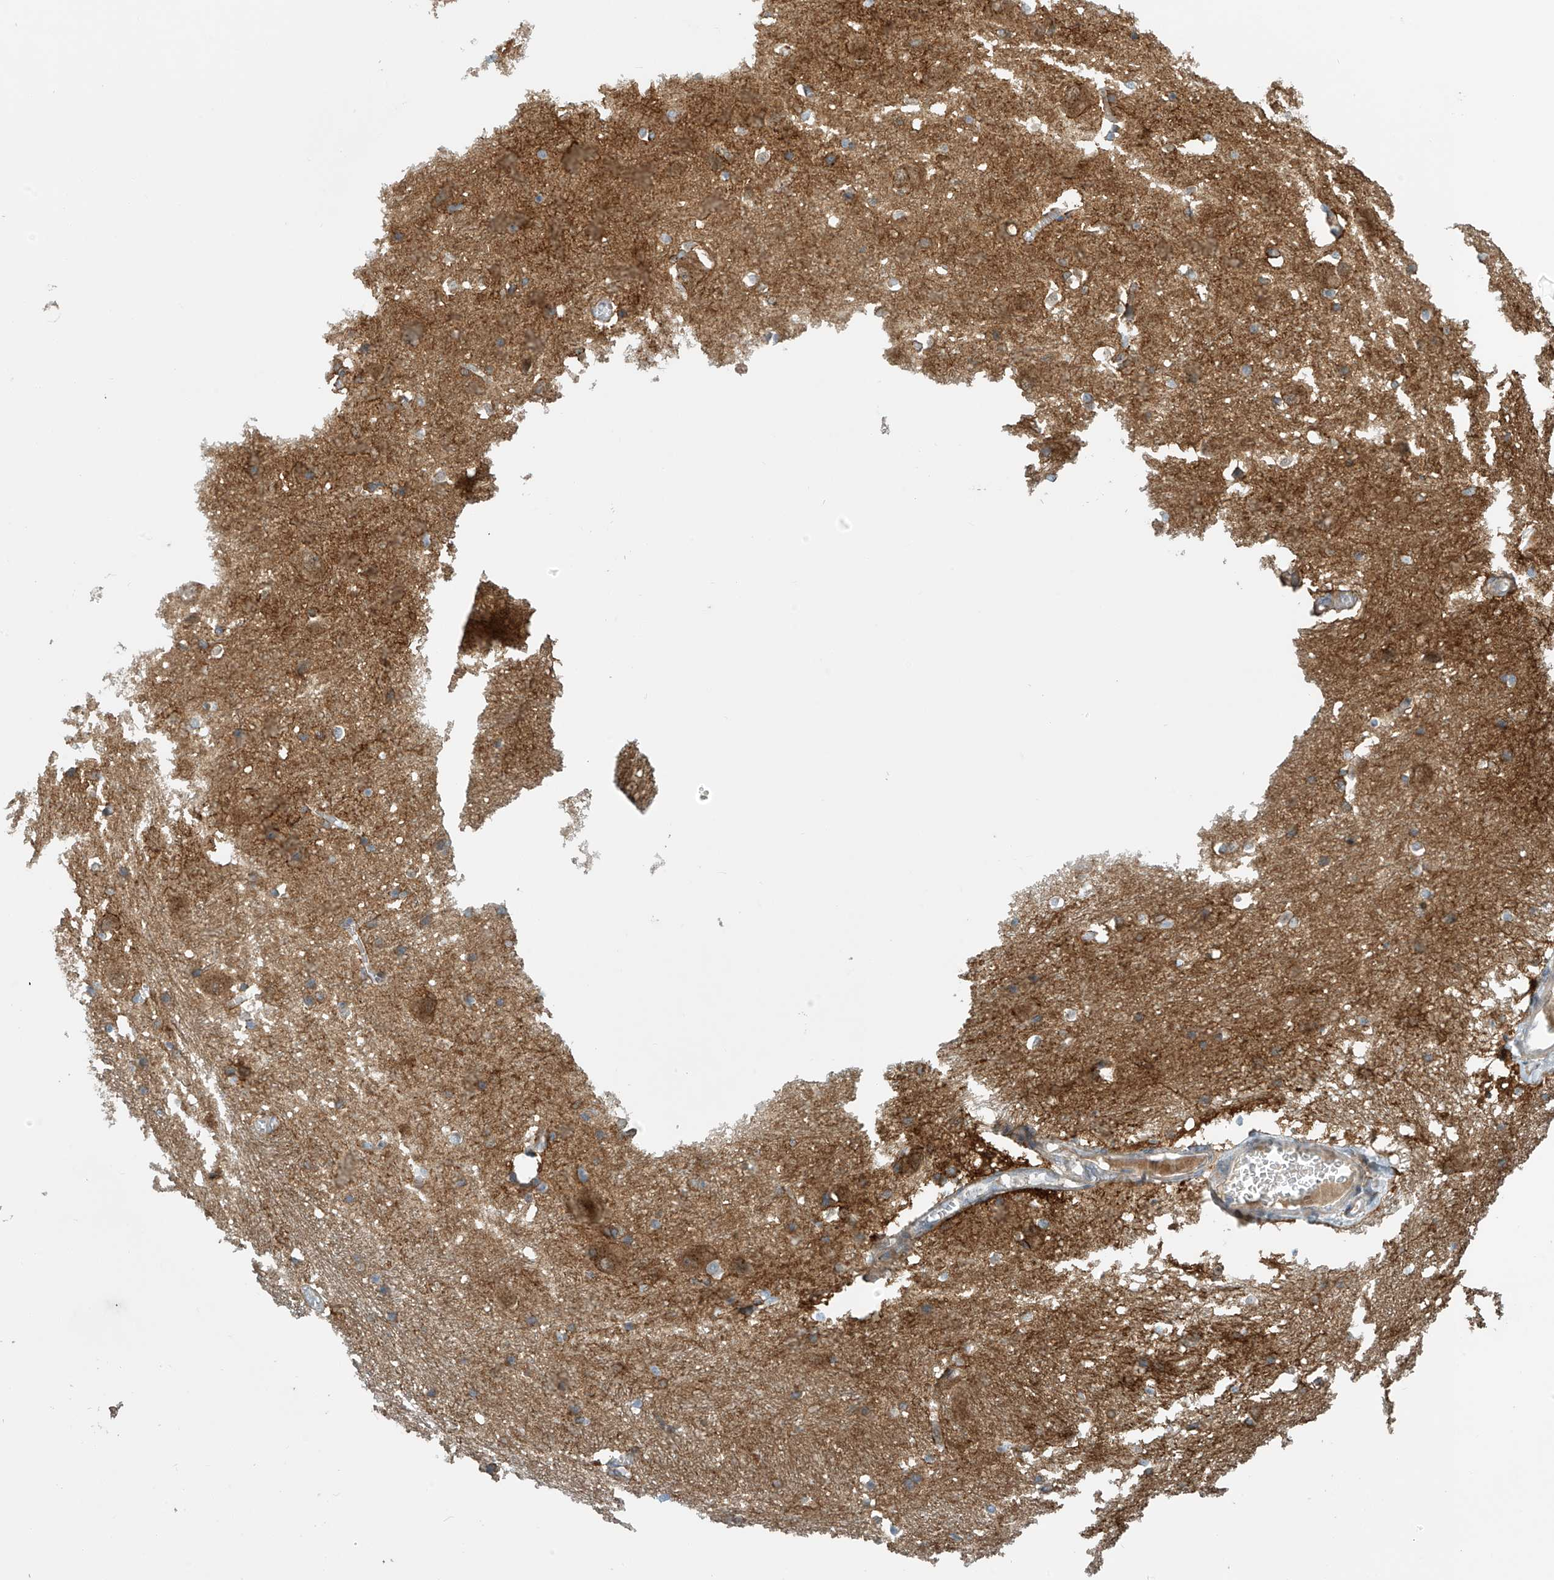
{"staining": {"intensity": "moderate", "quantity": "25%-75%", "location": "cytoplasmic/membranous"}, "tissue": "caudate", "cell_type": "Glial cells", "image_type": "normal", "snomed": [{"axis": "morphology", "description": "Normal tissue, NOS"}, {"axis": "topography", "description": "Lateral ventricle wall"}], "caption": "High-power microscopy captured an immunohistochemistry histopathology image of unremarkable caudate, revealing moderate cytoplasmic/membranous expression in about 25%-75% of glial cells.", "gene": "FSD1L", "patient": {"sex": "male", "age": 37}}